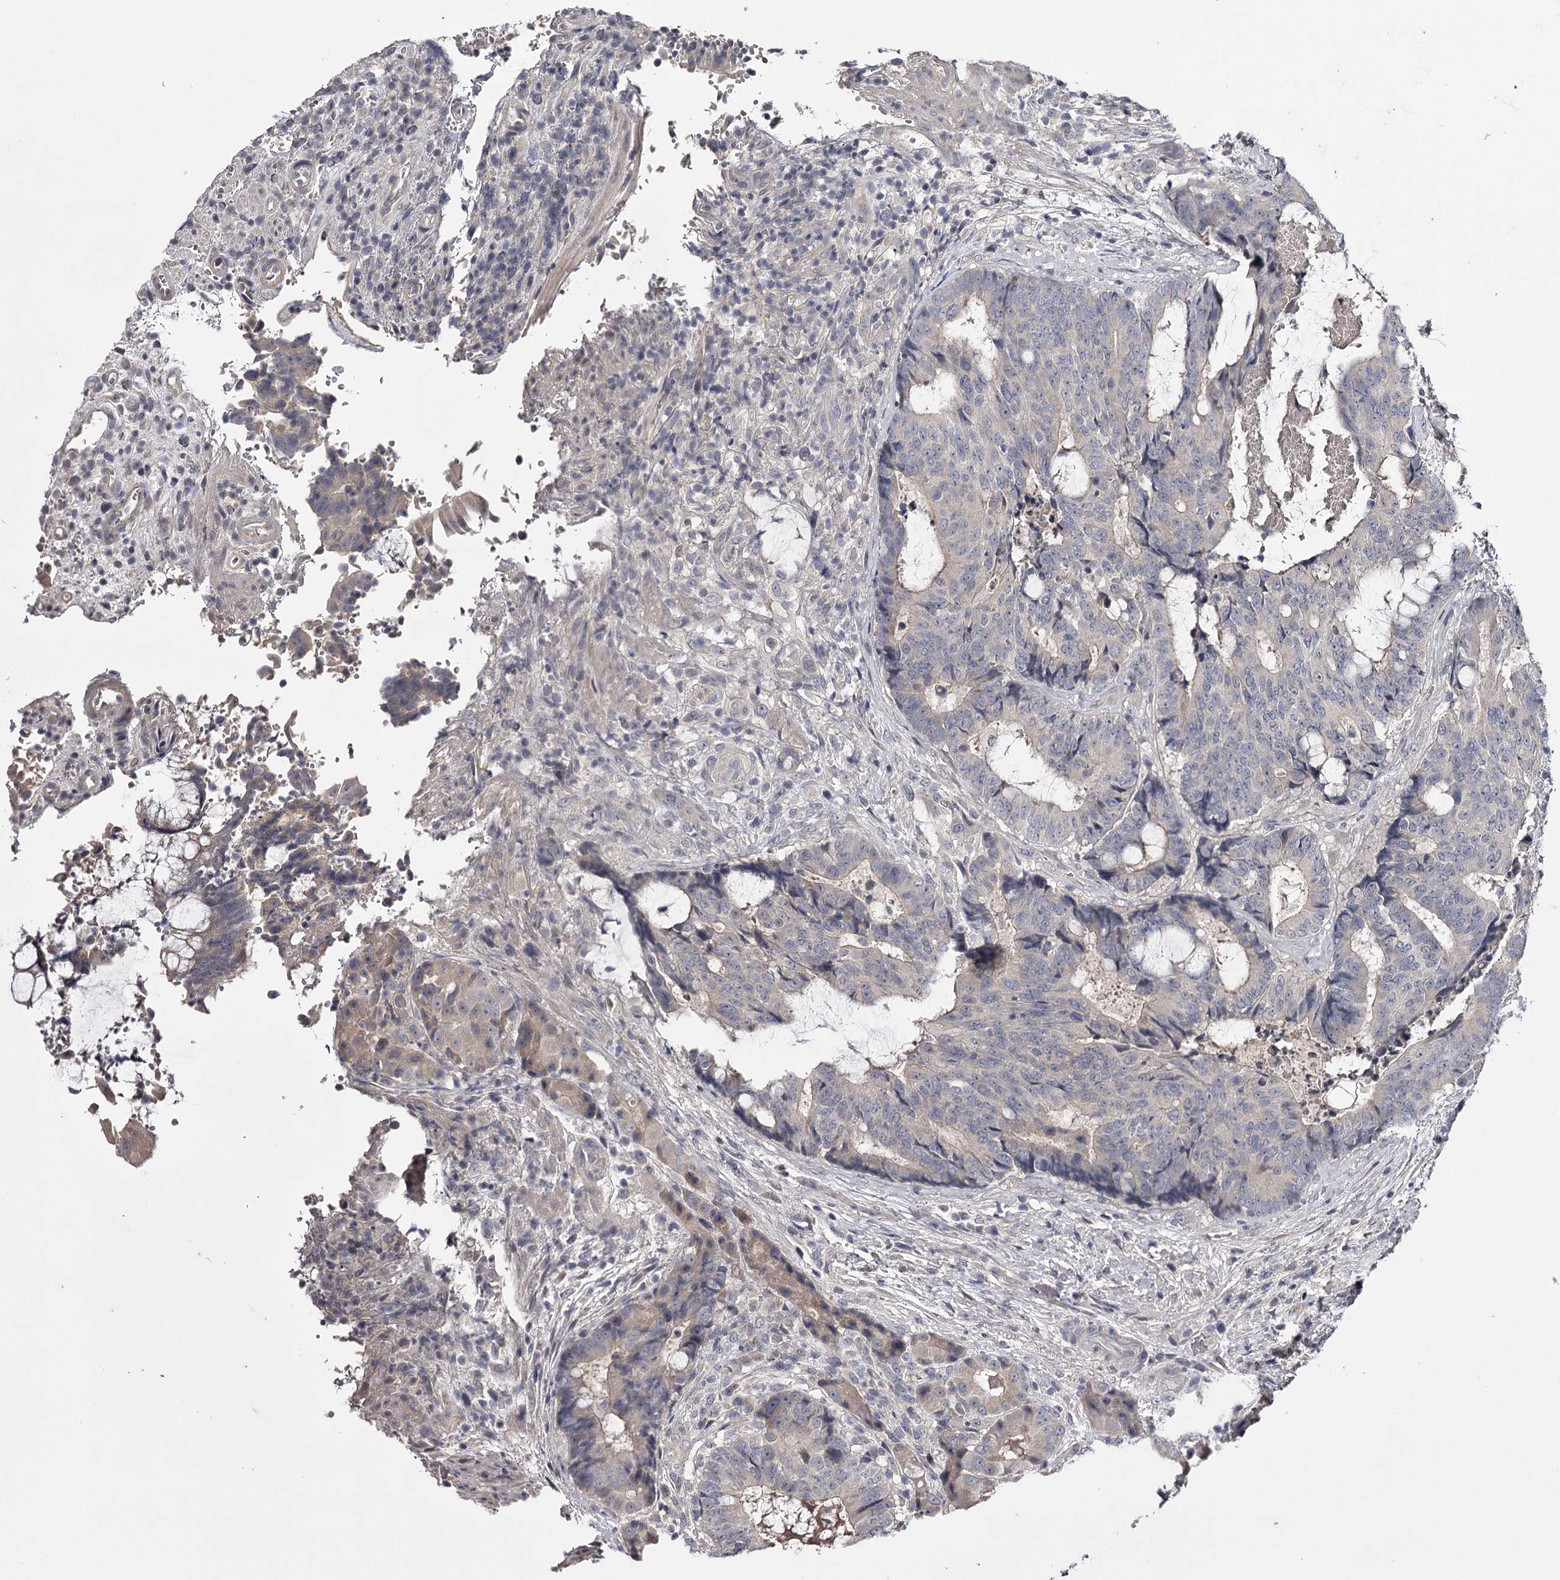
{"staining": {"intensity": "negative", "quantity": "none", "location": "none"}, "tissue": "colorectal cancer", "cell_type": "Tumor cells", "image_type": "cancer", "snomed": [{"axis": "morphology", "description": "Adenocarcinoma, NOS"}, {"axis": "topography", "description": "Rectum"}], "caption": "DAB (3,3'-diaminobenzidine) immunohistochemical staining of adenocarcinoma (colorectal) reveals no significant positivity in tumor cells.", "gene": "PRM2", "patient": {"sex": "male", "age": 69}}